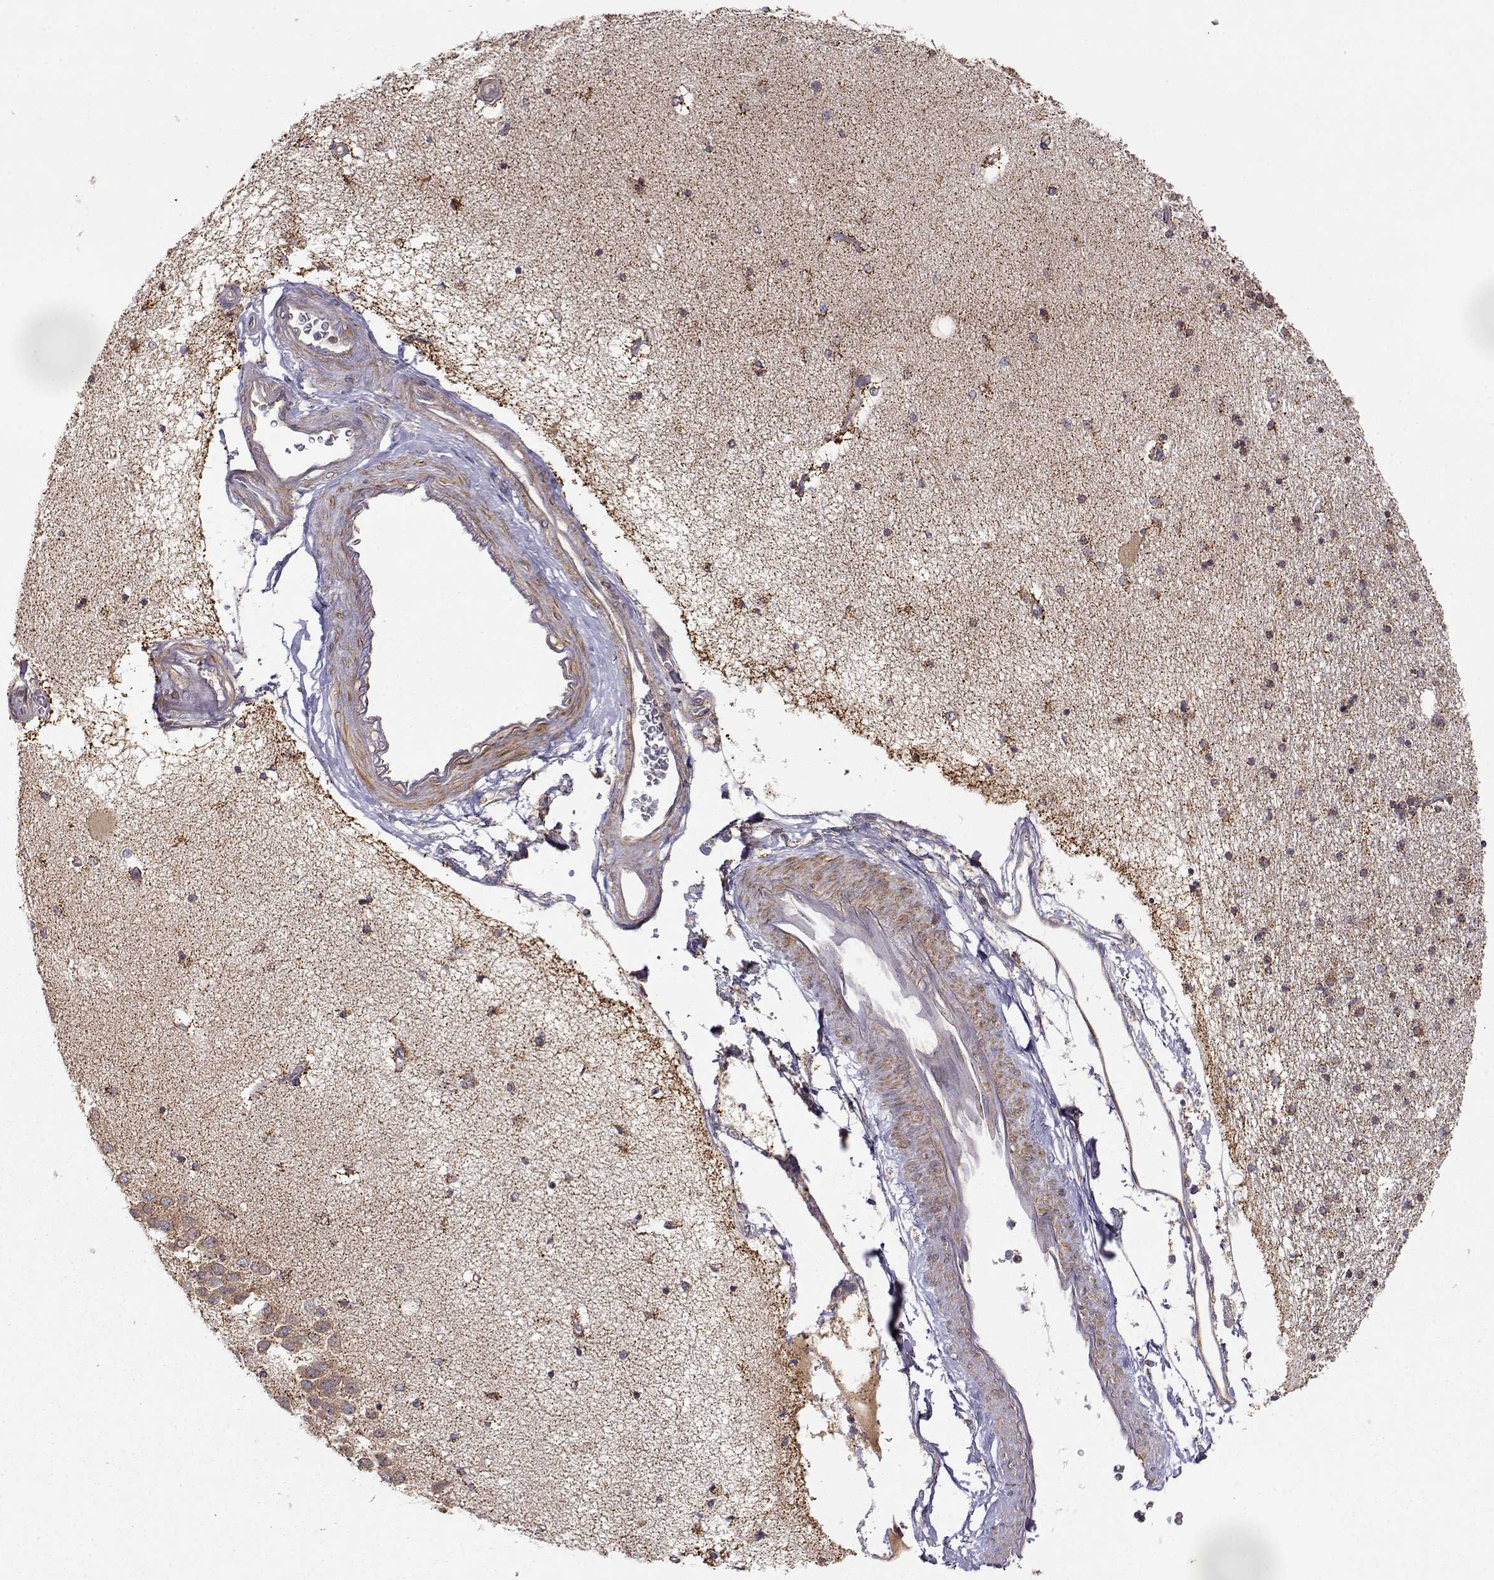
{"staining": {"intensity": "strong", "quantity": "<25%", "location": "cytoplasmic/membranous"}, "tissue": "hippocampus", "cell_type": "Glial cells", "image_type": "normal", "snomed": [{"axis": "morphology", "description": "Normal tissue, NOS"}, {"axis": "topography", "description": "Hippocampus"}], "caption": "Brown immunohistochemical staining in unremarkable human hippocampus demonstrates strong cytoplasmic/membranous expression in about <25% of glial cells. (IHC, brightfield microscopy, high magnification).", "gene": "PAIP1", "patient": {"sex": "female", "age": 54}}